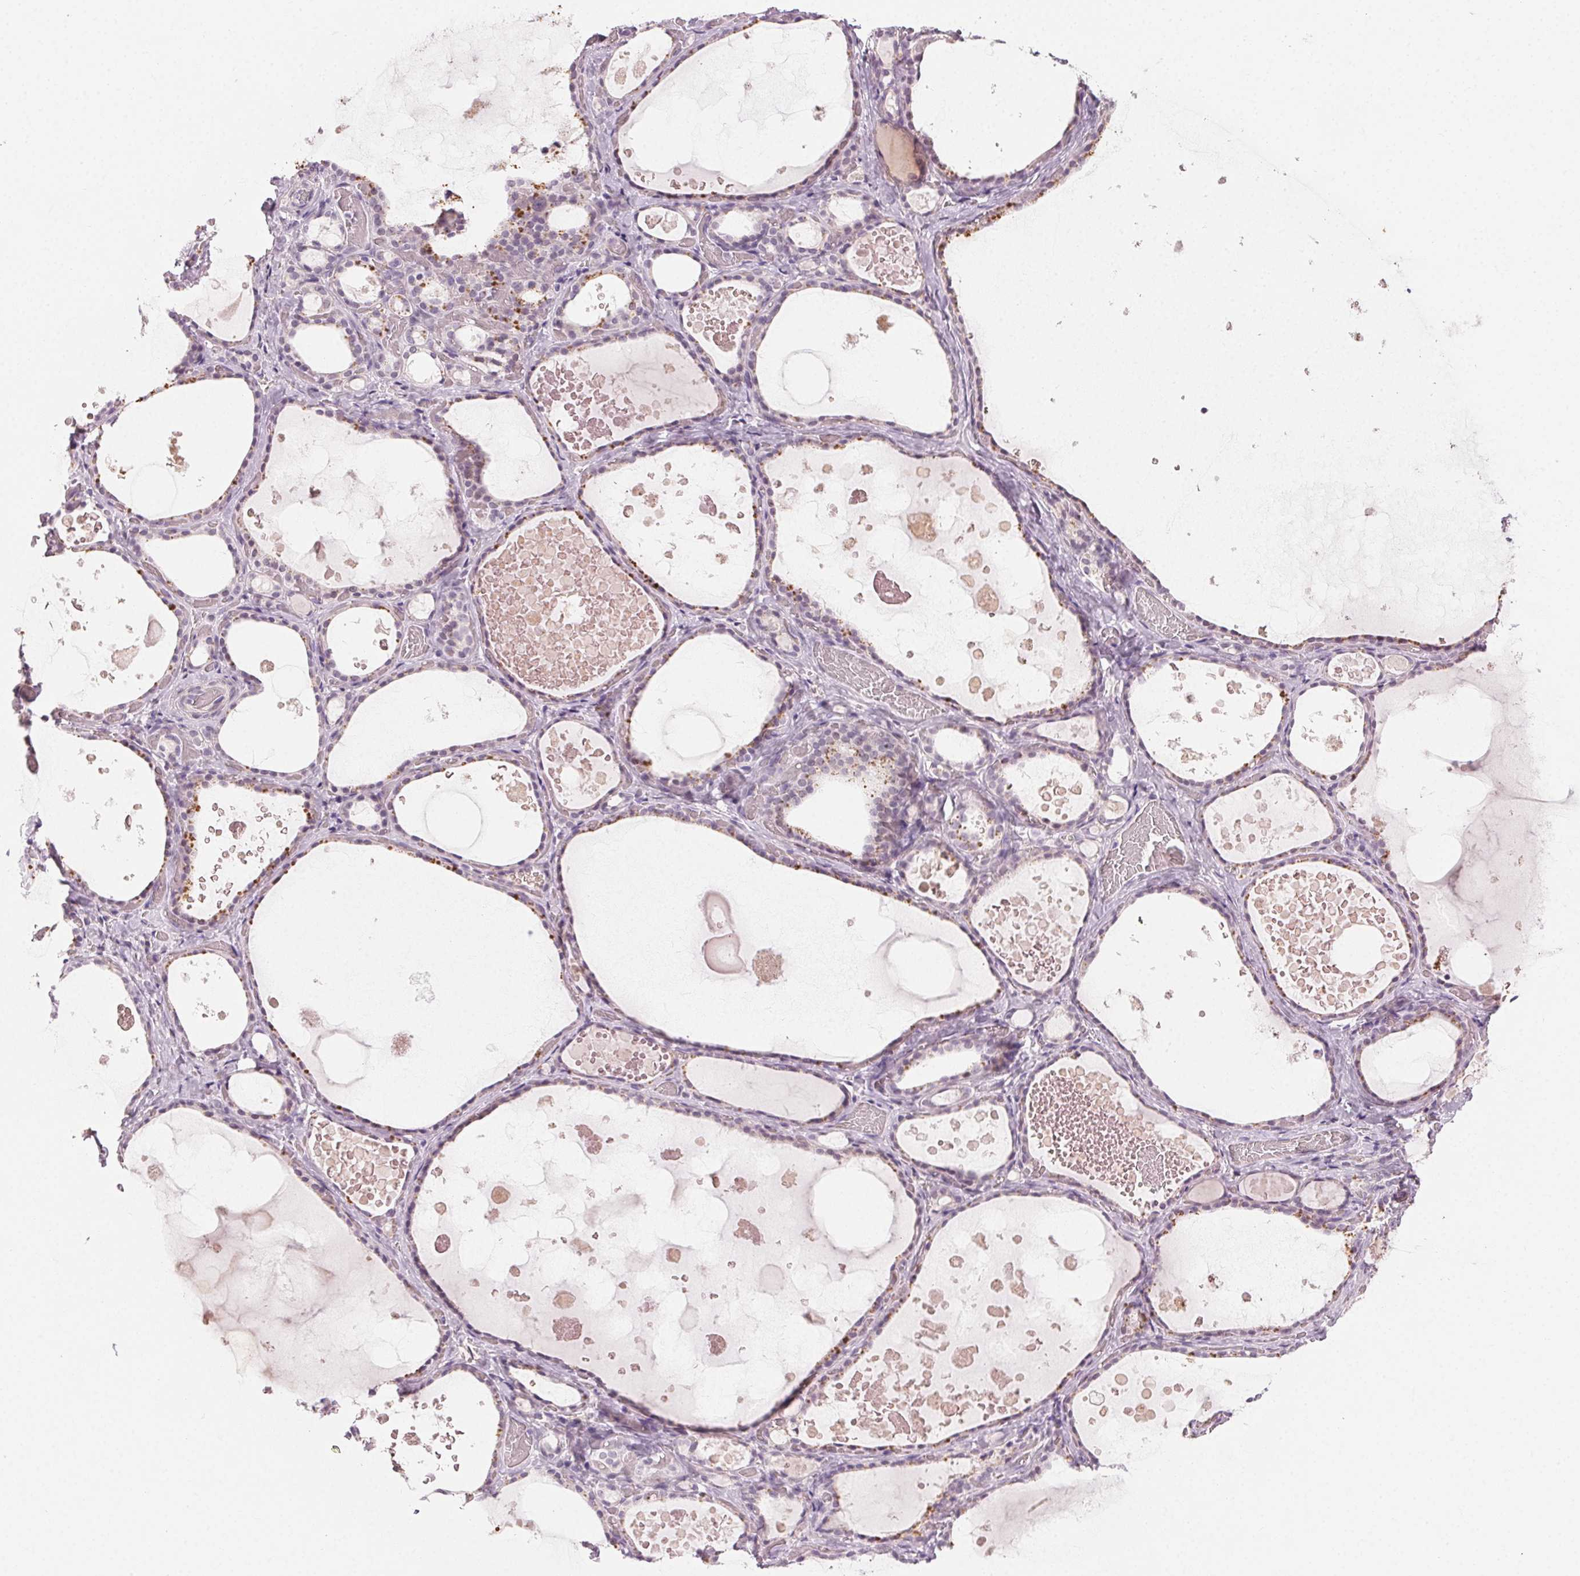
{"staining": {"intensity": "weak", "quantity": "<25%", "location": "cytoplasmic/membranous"}, "tissue": "thyroid gland", "cell_type": "Glandular cells", "image_type": "normal", "snomed": [{"axis": "morphology", "description": "Normal tissue, NOS"}, {"axis": "topography", "description": "Thyroid gland"}], "caption": "A high-resolution photomicrograph shows immunohistochemistry (IHC) staining of normal thyroid gland, which exhibits no significant positivity in glandular cells.", "gene": "HSF5", "patient": {"sex": "female", "age": 56}}